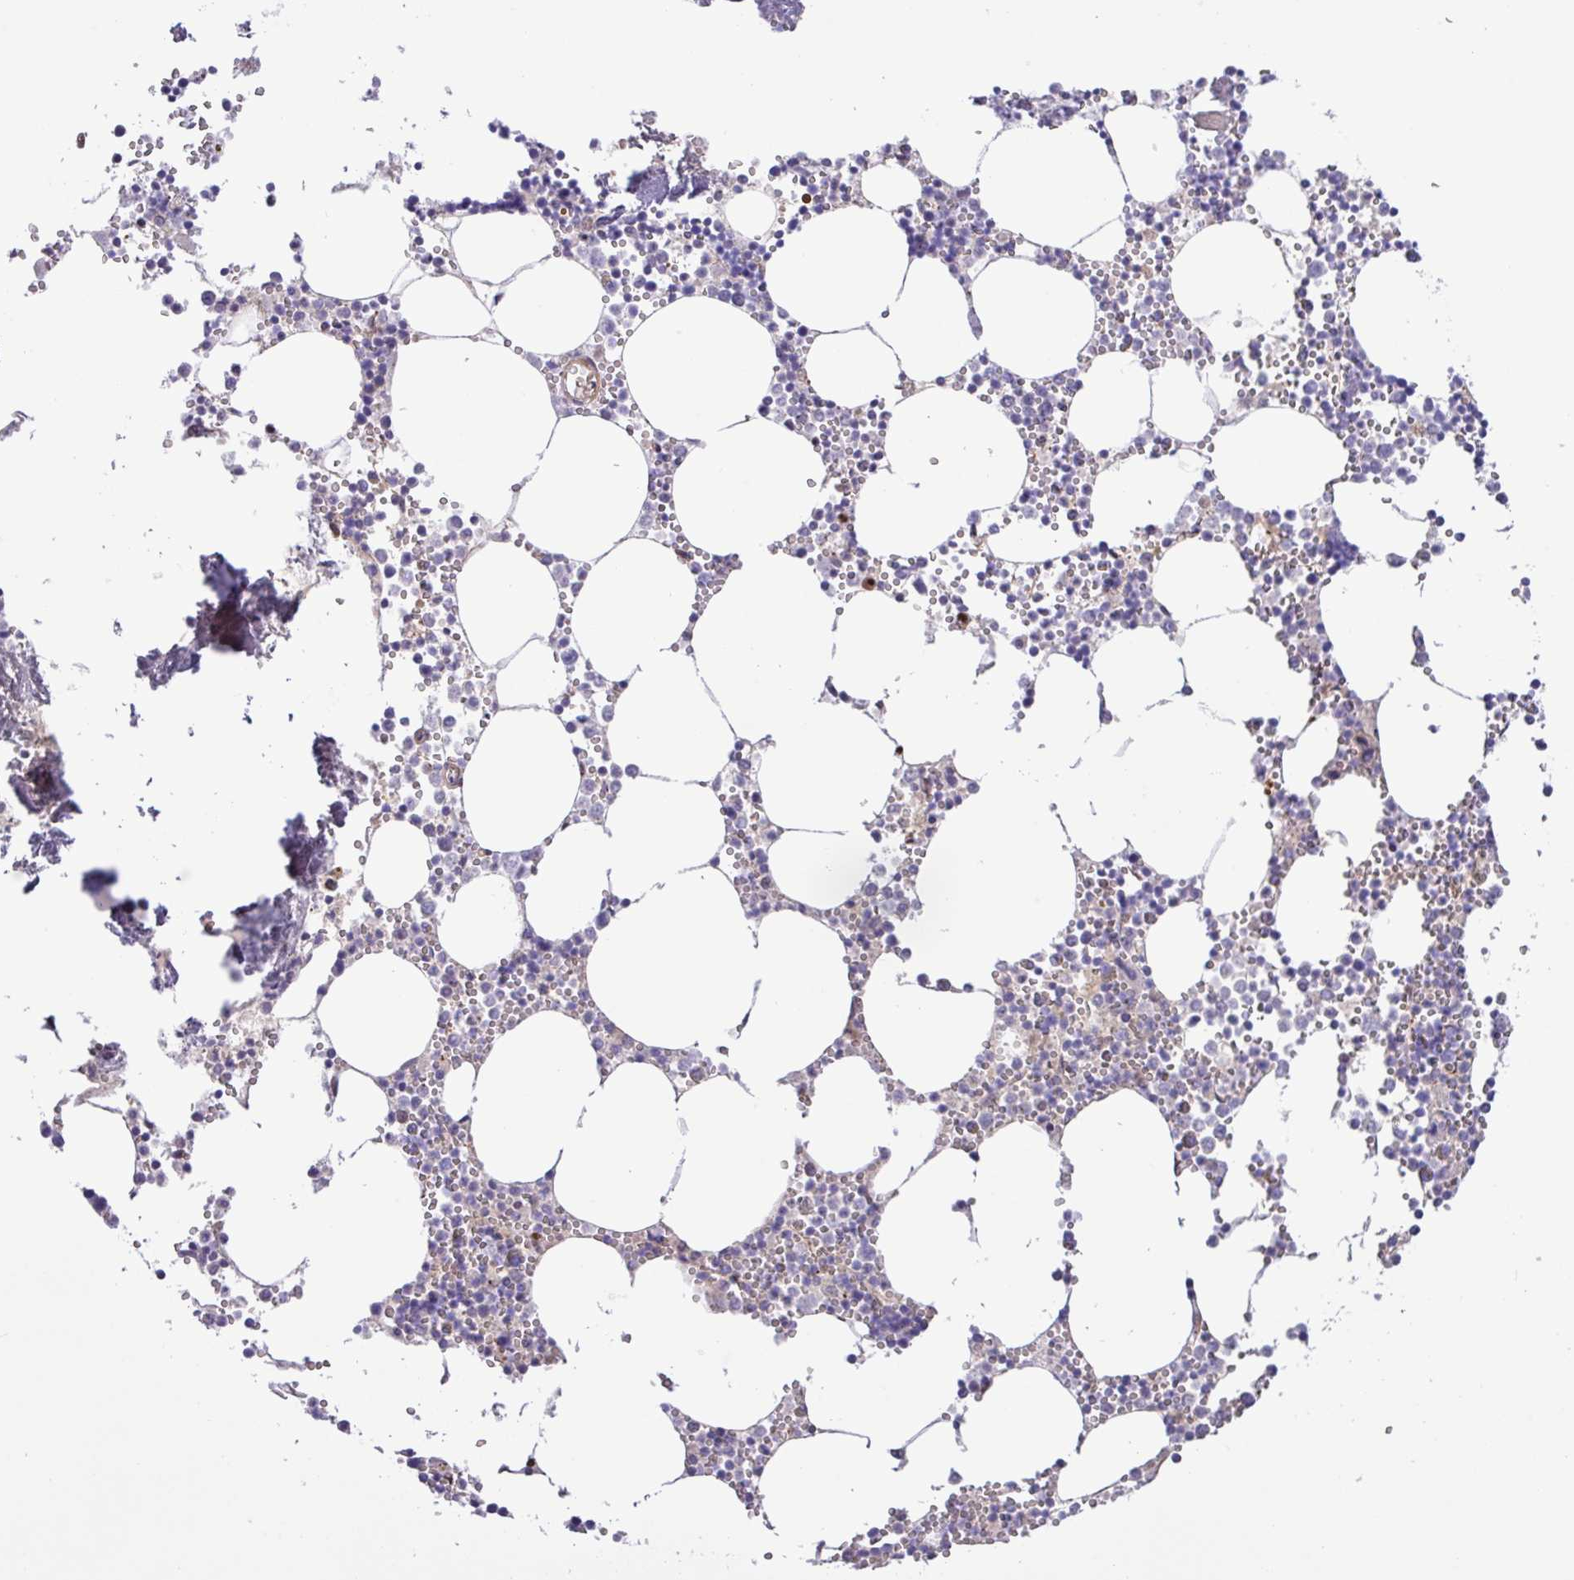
{"staining": {"intensity": "weak", "quantity": "<25%", "location": "cytoplasmic/membranous"}, "tissue": "bone marrow", "cell_type": "Hematopoietic cells", "image_type": "normal", "snomed": [{"axis": "morphology", "description": "Normal tissue, NOS"}, {"axis": "topography", "description": "Bone marrow"}], "caption": "Hematopoietic cells are negative for brown protein staining in unremarkable bone marrow. (DAB (3,3'-diaminobenzidine) immunohistochemistry (IHC) with hematoxylin counter stain).", "gene": "SPINK8", "patient": {"sex": "male", "age": 54}}